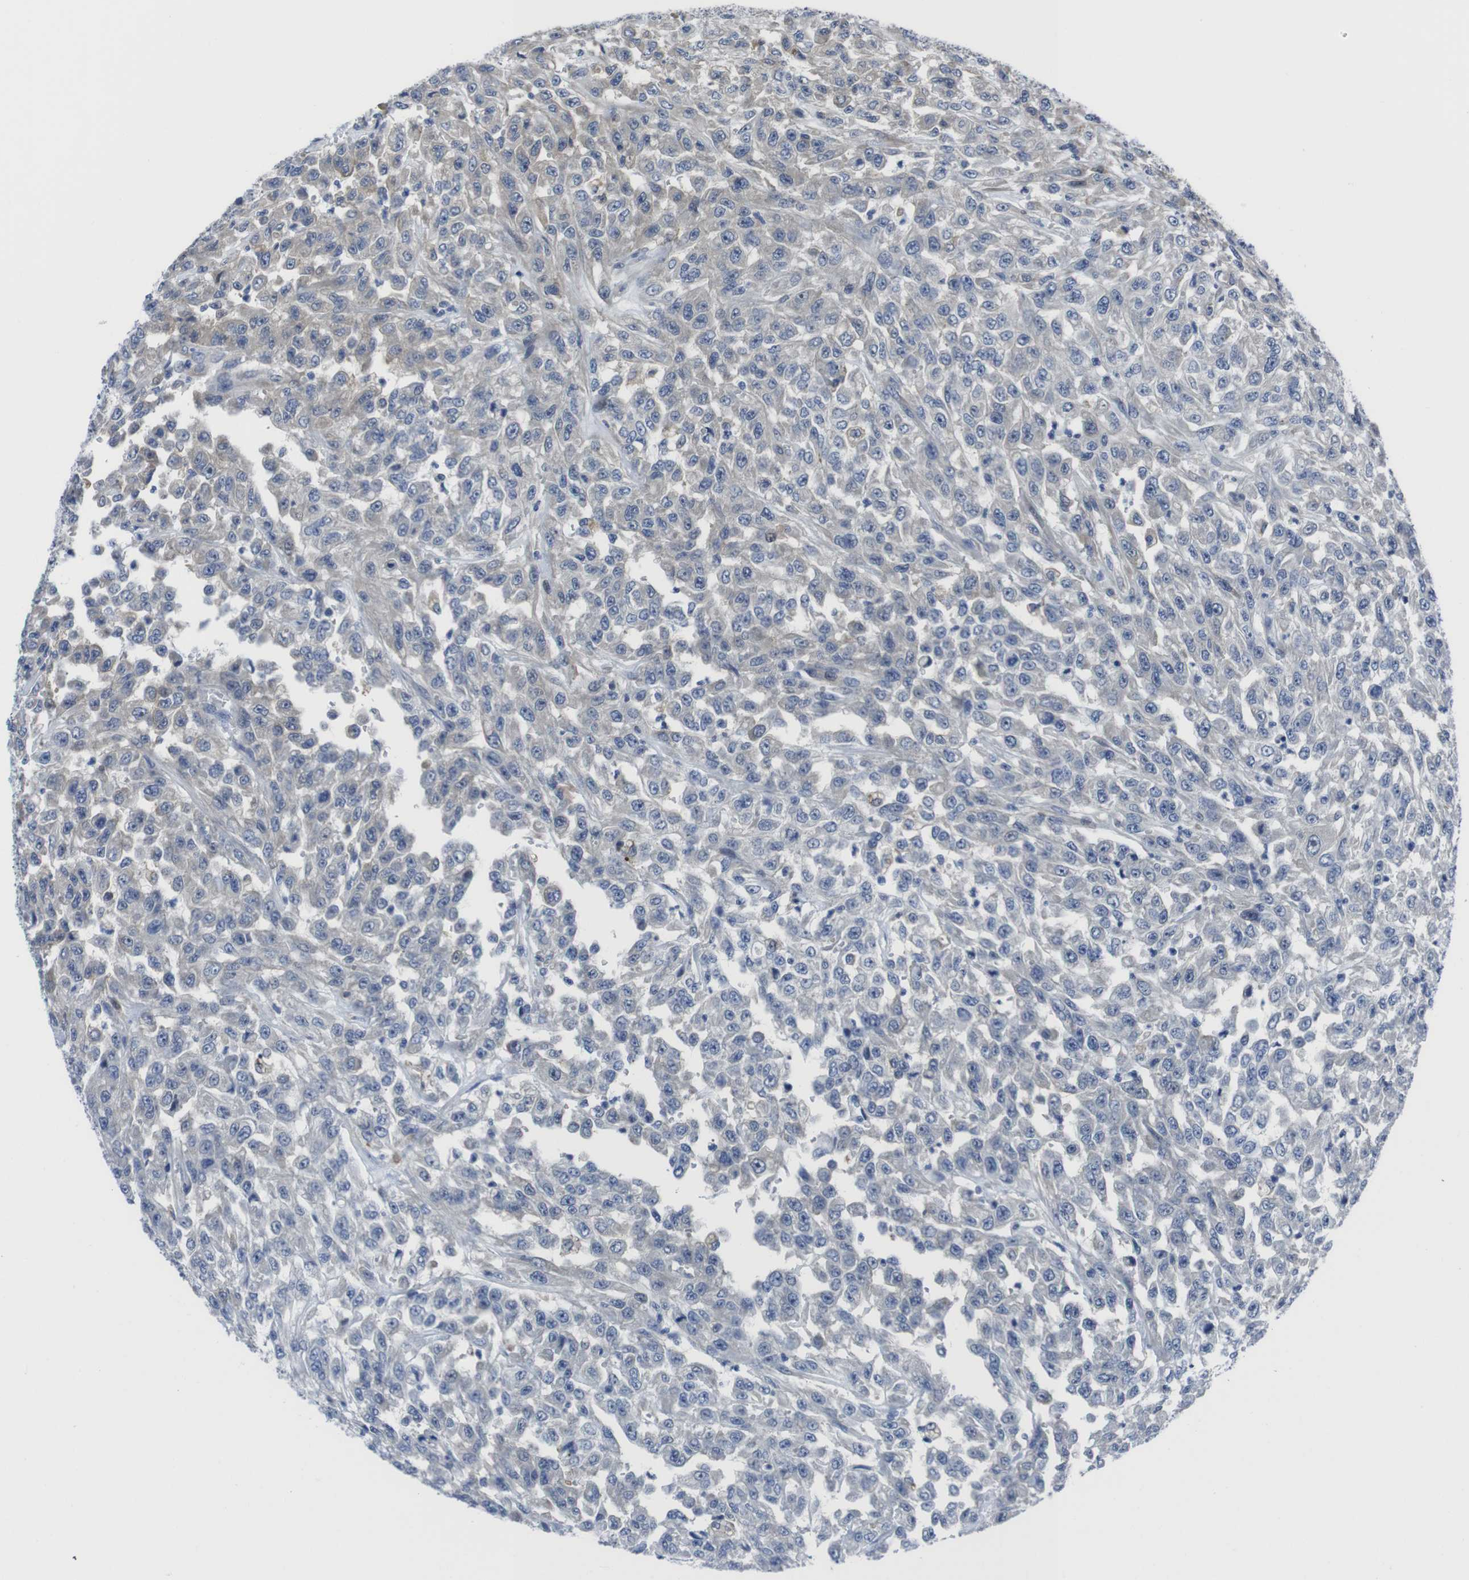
{"staining": {"intensity": "negative", "quantity": "none", "location": "none"}, "tissue": "urothelial cancer", "cell_type": "Tumor cells", "image_type": "cancer", "snomed": [{"axis": "morphology", "description": "Urothelial carcinoma, High grade"}, {"axis": "topography", "description": "Urinary bladder"}], "caption": "Immunohistochemistry (IHC) of human urothelial cancer demonstrates no expression in tumor cells. (DAB IHC visualized using brightfield microscopy, high magnification).", "gene": "EIF4A1", "patient": {"sex": "male", "age": 46}}